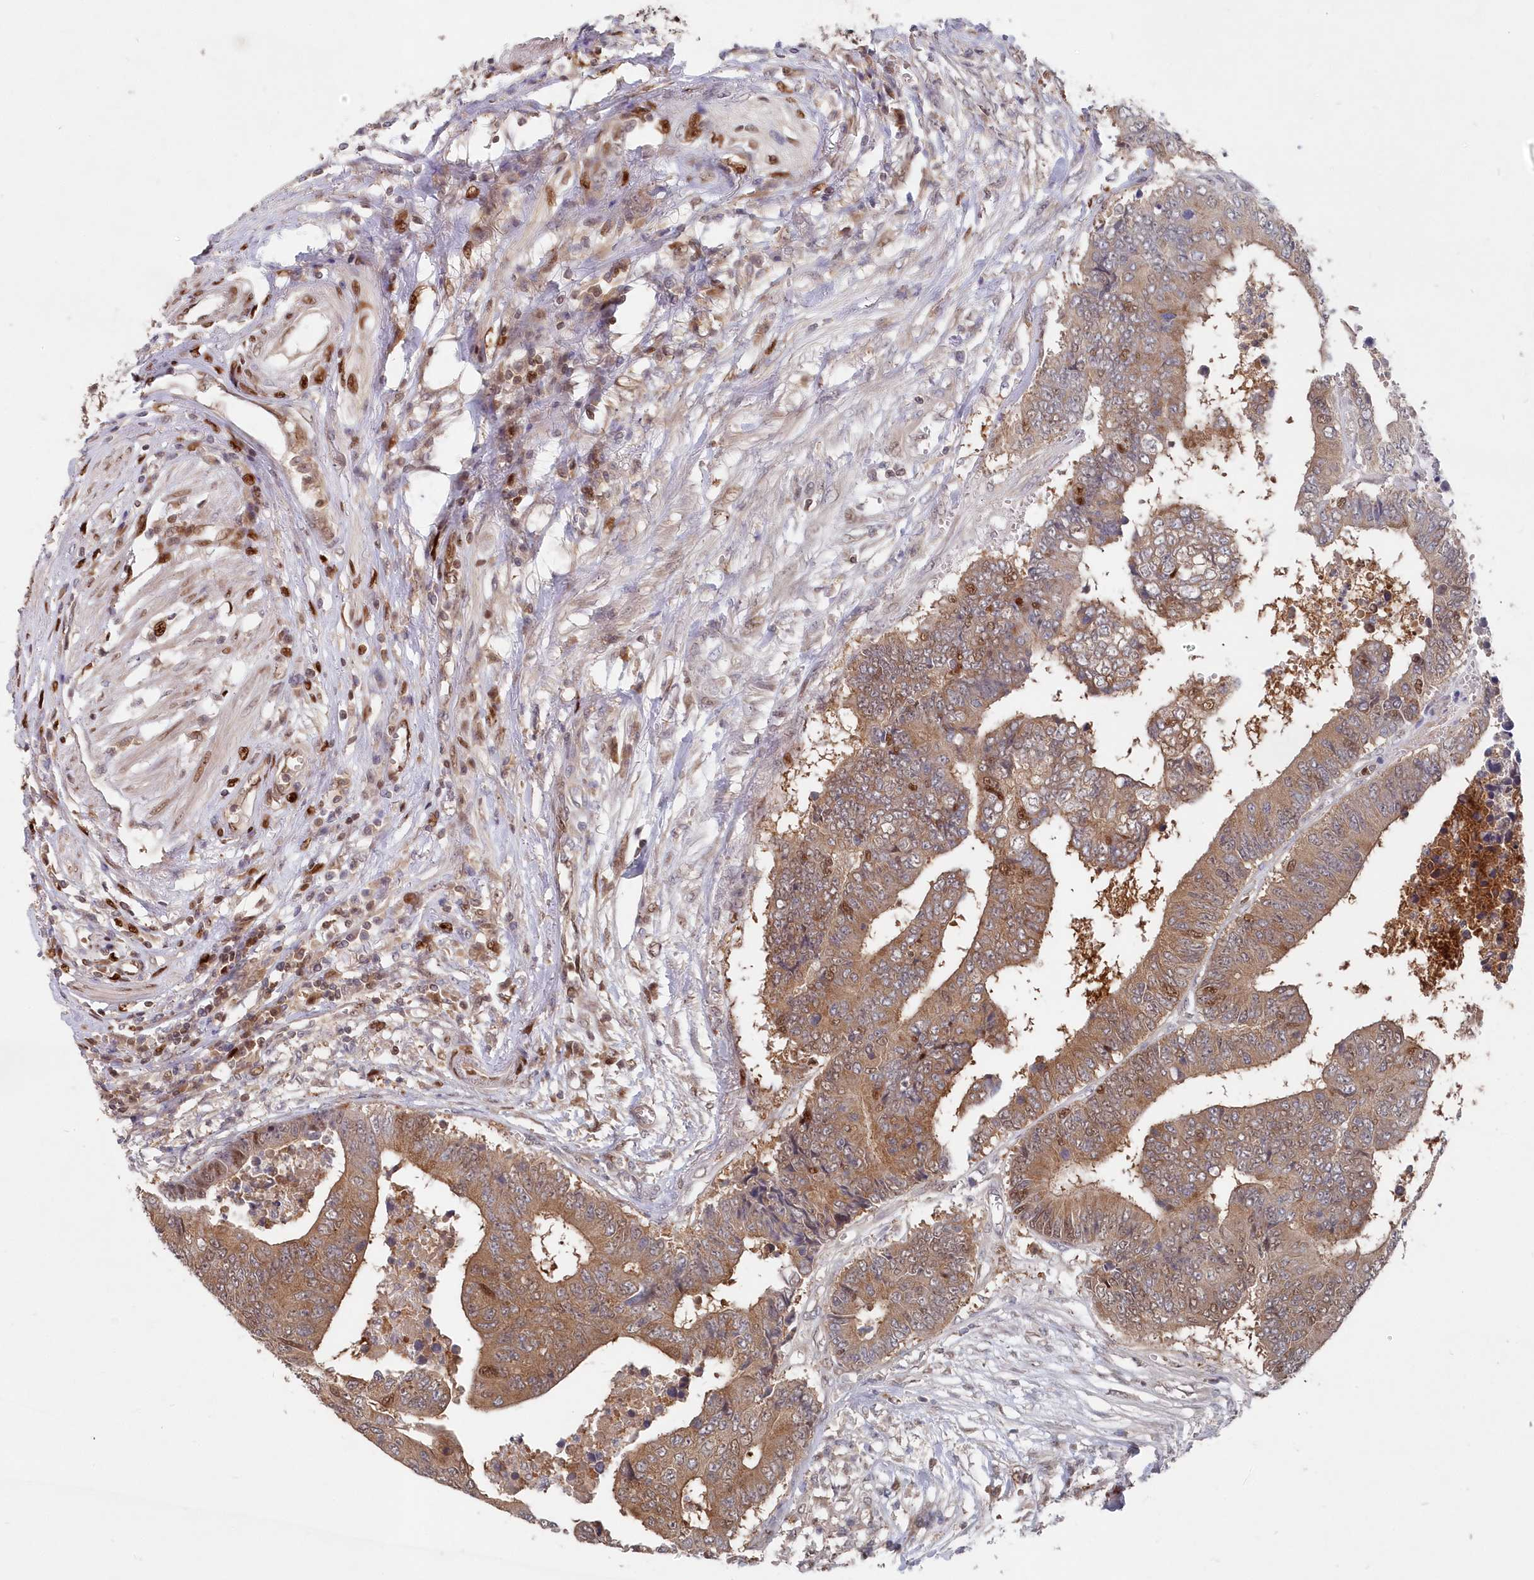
{"staining": {"intensity": "moderate", "quantity": ">75%", "location": "cytoplasmic/membranous,nuclear"}, "tissue": "colorectal cancer", "cell_type": "Tumor cells", "image_type": "cancer", "snomed": [{"axis": "morphology", "description": "Adenocarcinoma, NOS"}, {"axis": "topography", "description": "Rectum"}], "caption": "Colorectal cancer tissue displays moderate cytoplasmic/membranous and nuclear staining in approximately >75% of tumor cells, visualized by immunohistochemistry.", "gene": "ABHD14B", "patient": {"sex": "male", "age": 84}}